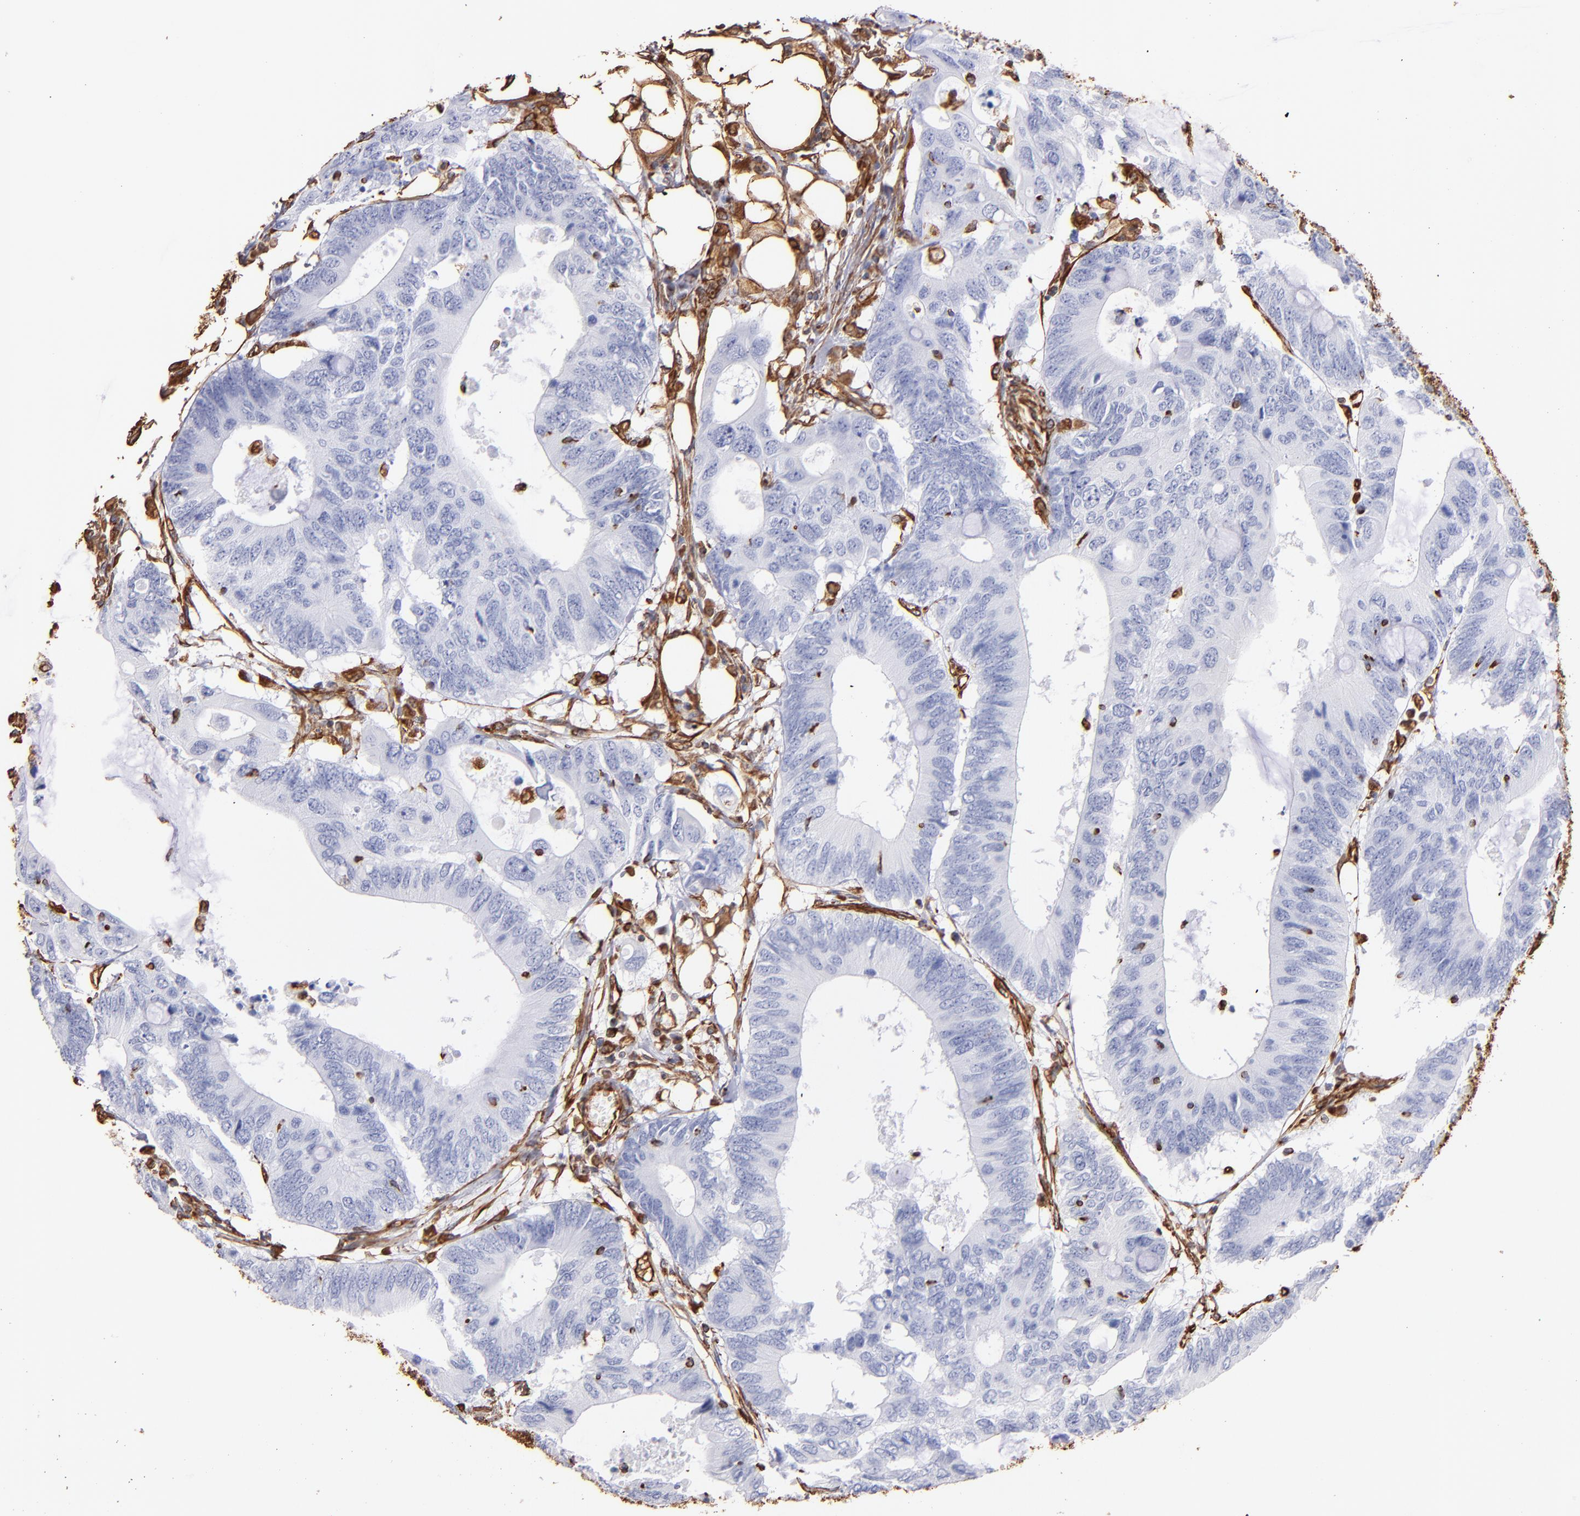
{"staining": {"intensity": "negative", "quantity": "none", "location": "none"}, "tissue": "colorectal cancer", "cell_type": "Tumor cells", "image_type": "cancer", "snomed": [{"axis": "morphology", "description": "Adenocarcinoma, NOS"}, {"axis": "topography", "description": "Colon"}], "caption": "Immunohistochemical staining of human colorectal cancer exhibits no significant positivity in tumor cells. The staining was performed using DAB to visualize the protein expression in brown, while the nuclei were stained in blue with hematoxylin (Magnification: 20x).", "gene": "VIM", "patient": {"sex": "male", "age": 71}}